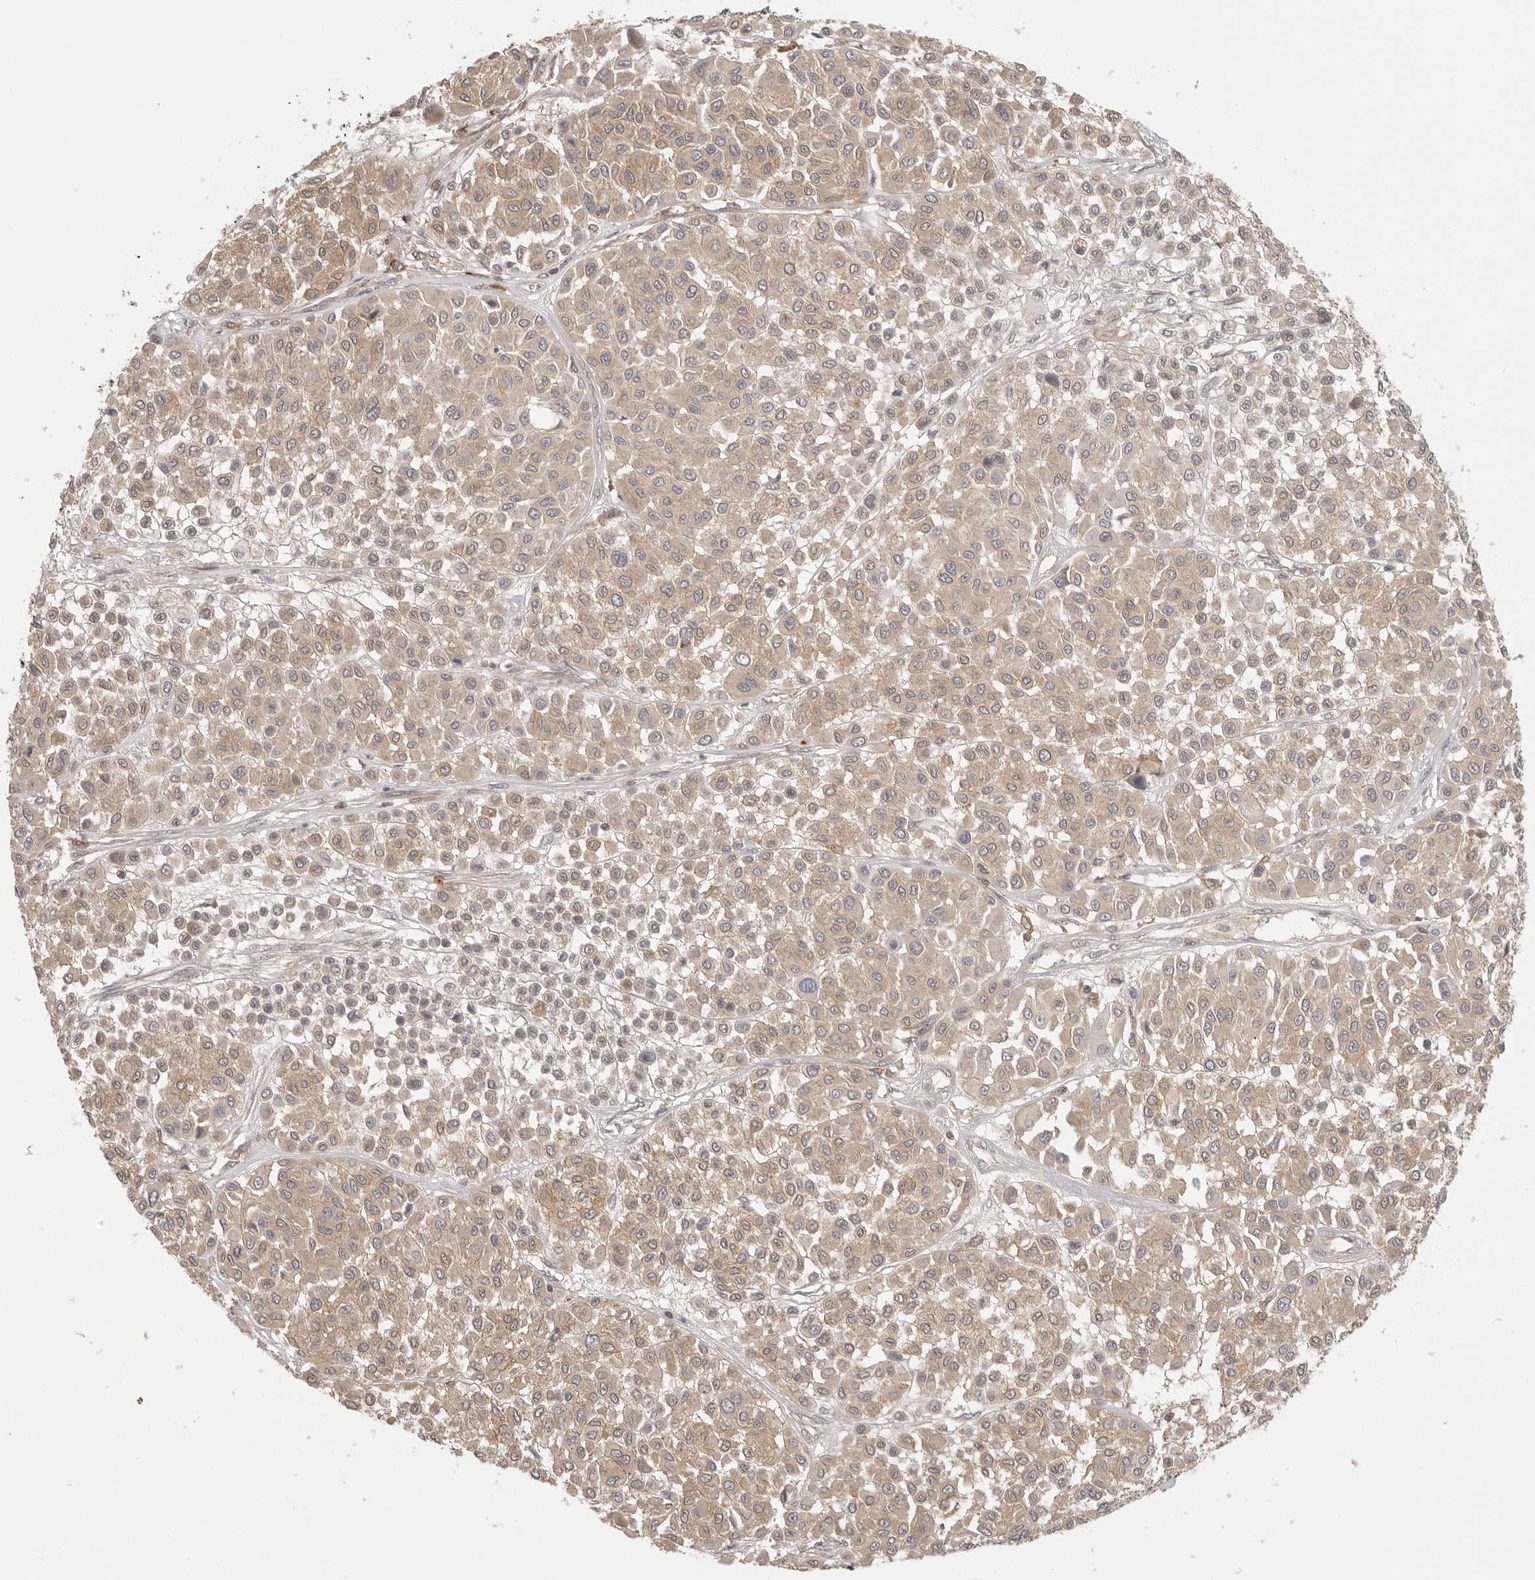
{"staining": {"intensity": "weak", "quantity": ">75%", "location": "cytoplasmic/membranous"}, "tissue": "melanoma", "cell_type": "Tumor cells", "image_type": "cancer", "snomed": [{"axis": "morphology", "description": "Malignant melanoma, Metastatic site"}, {"axis": "topography", "description": "Soft tissue"}], "caption": "Protein staining demonstrates weak cytoplasmic/membranous positivity in approximately >75% of tumor cells in melanoma.", "gene": "DBNL", "patient": {"sex": "male", "age": 41}}